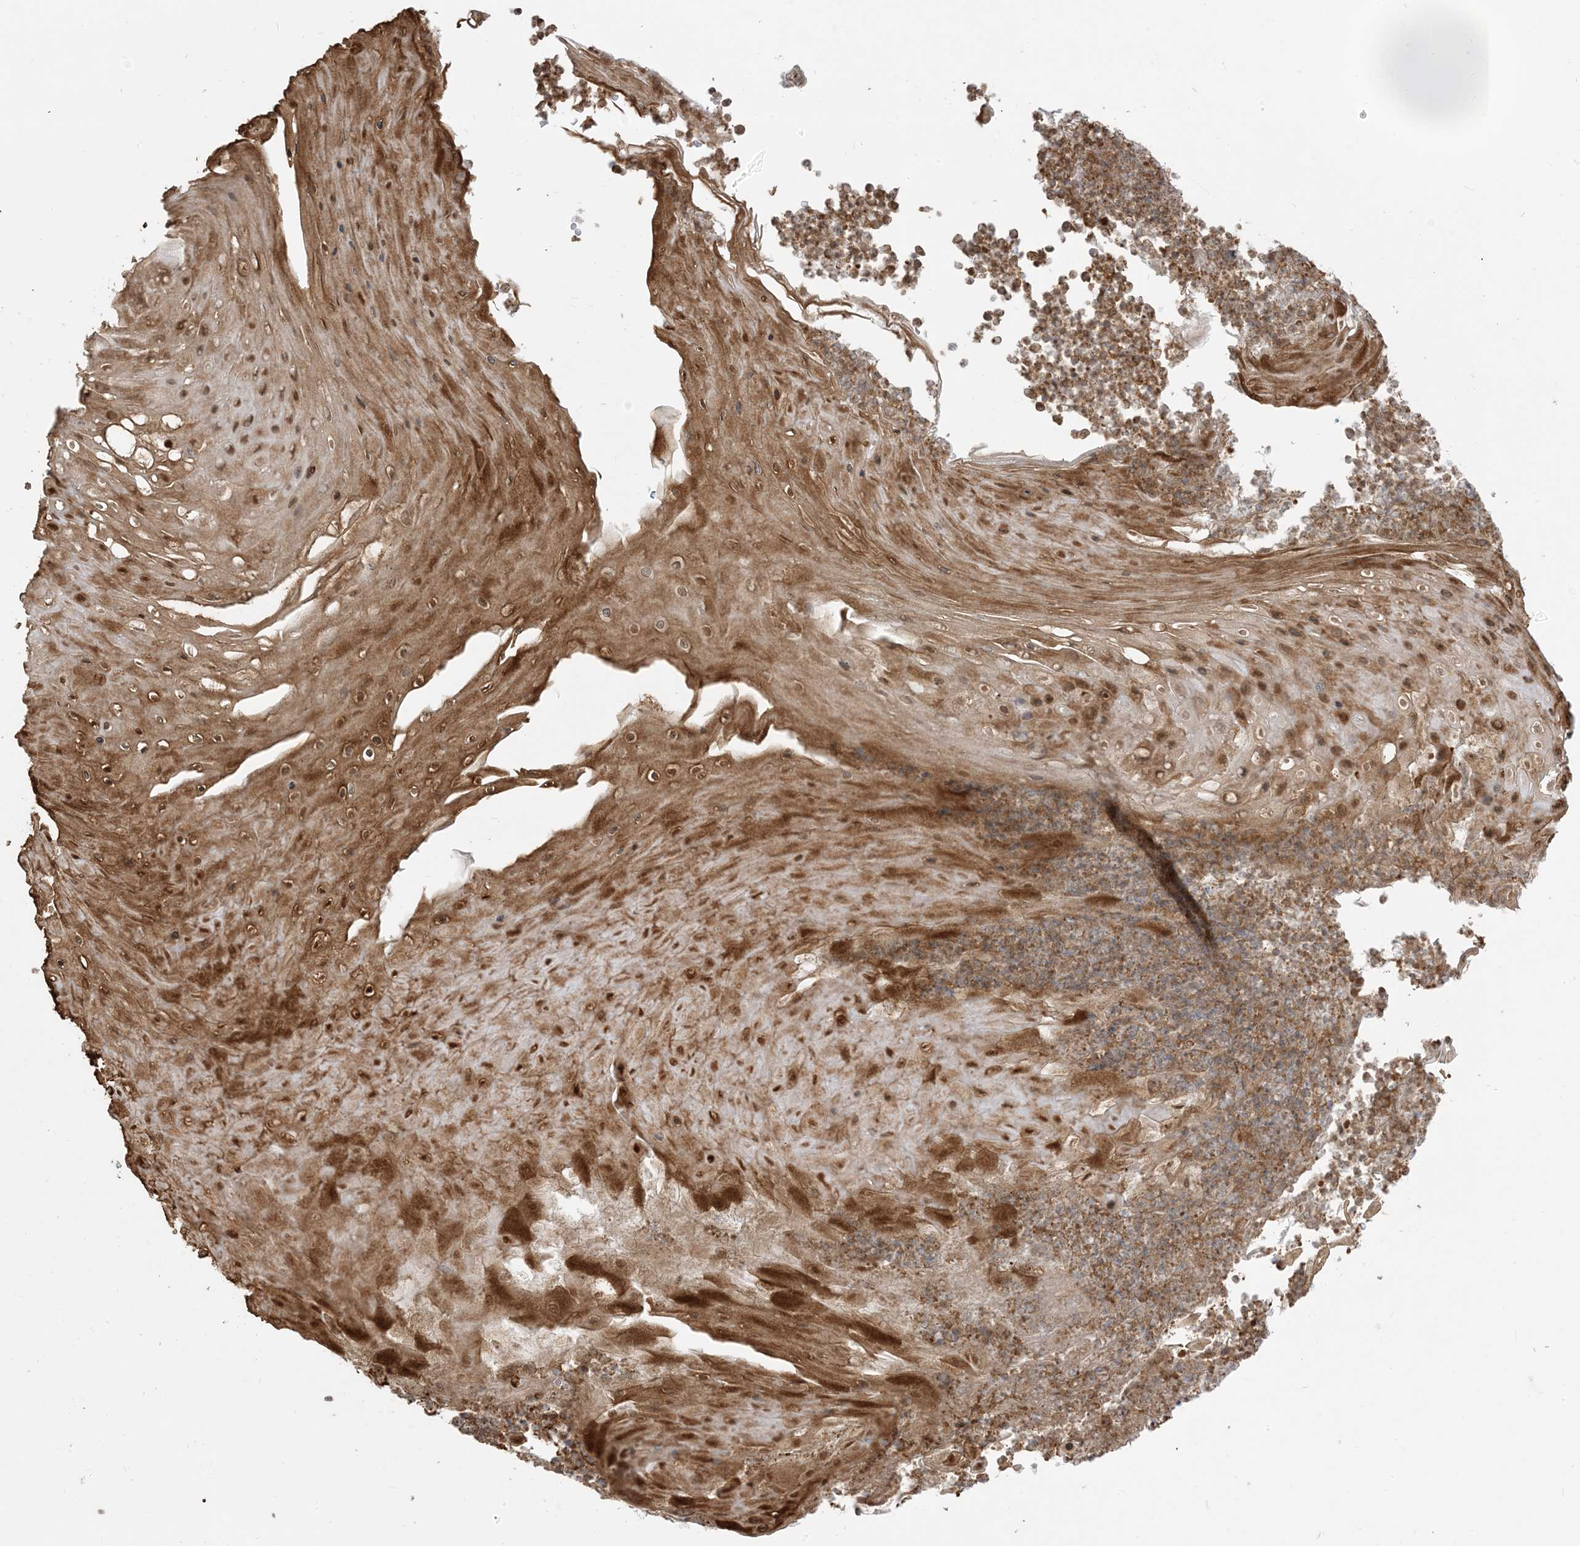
{"staining": {"intensity": "moderate", "quantity": ">75%", "location": "cytoplasmic/membranous,nuclear"}, "tissue": "skin cancer", "cell_type": "Tumor cells", "image_type": "cancer", "snomed": [{"axis": "morphology", "description": "Squamous cell carcinoma, NOS"}, {"axis": "topography", "description": "Skin"}], "caption": "Squamous cell carcinoma (skin) stained for a protein (brown) demonstrates moderate cytoplasmic/membranous and nuclear positive positivity in about >75% of tumor cells.", "gene": "SRP72", "patient": {"sex": "female", "age": 88}}